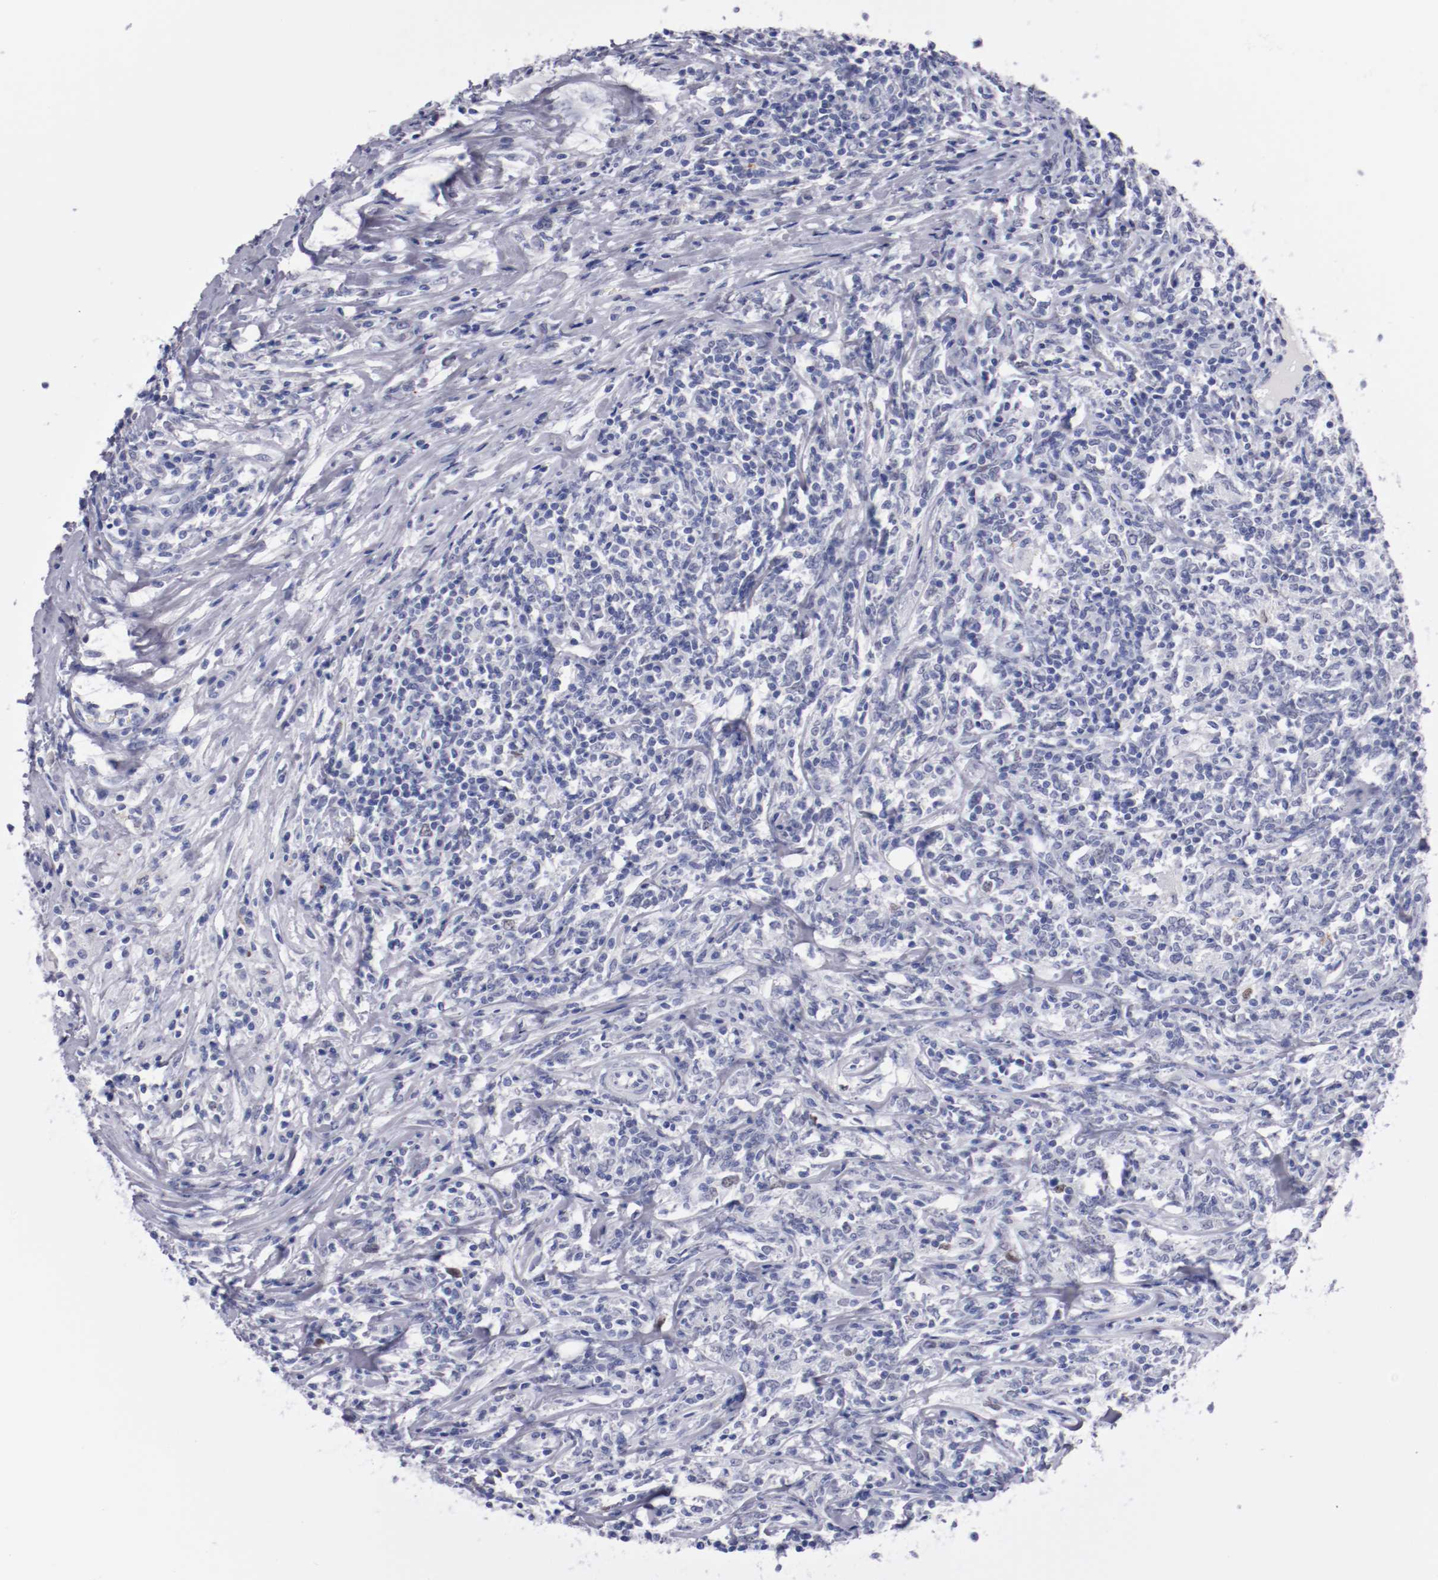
{"staining": {"intensity": "moderate", "quantity": "<25%", "location": "nuclear"}, "tissue": "lymphoma", "cell_type": "Tumor cells", "image_type": "cancer", "snomed": [{"axis": "morphology", "description": "Malignant lymphoma, non-Hodgkin's type, High grade"}, {"axis": "topography", "description": "Lymph node"}], "caption": "Protein staining demonstrates moderate nuclear staining in approximately <25% of tumor cells in high-grade malignant lymphoma, non-Hodgkin's type. The protein is stained brown, and the nuclei are stained in blue (DAB IHC with brightfield microscopy, high magnification).", "gene": "HNF1B", "patient": {"sex": "female", "age": 84}}